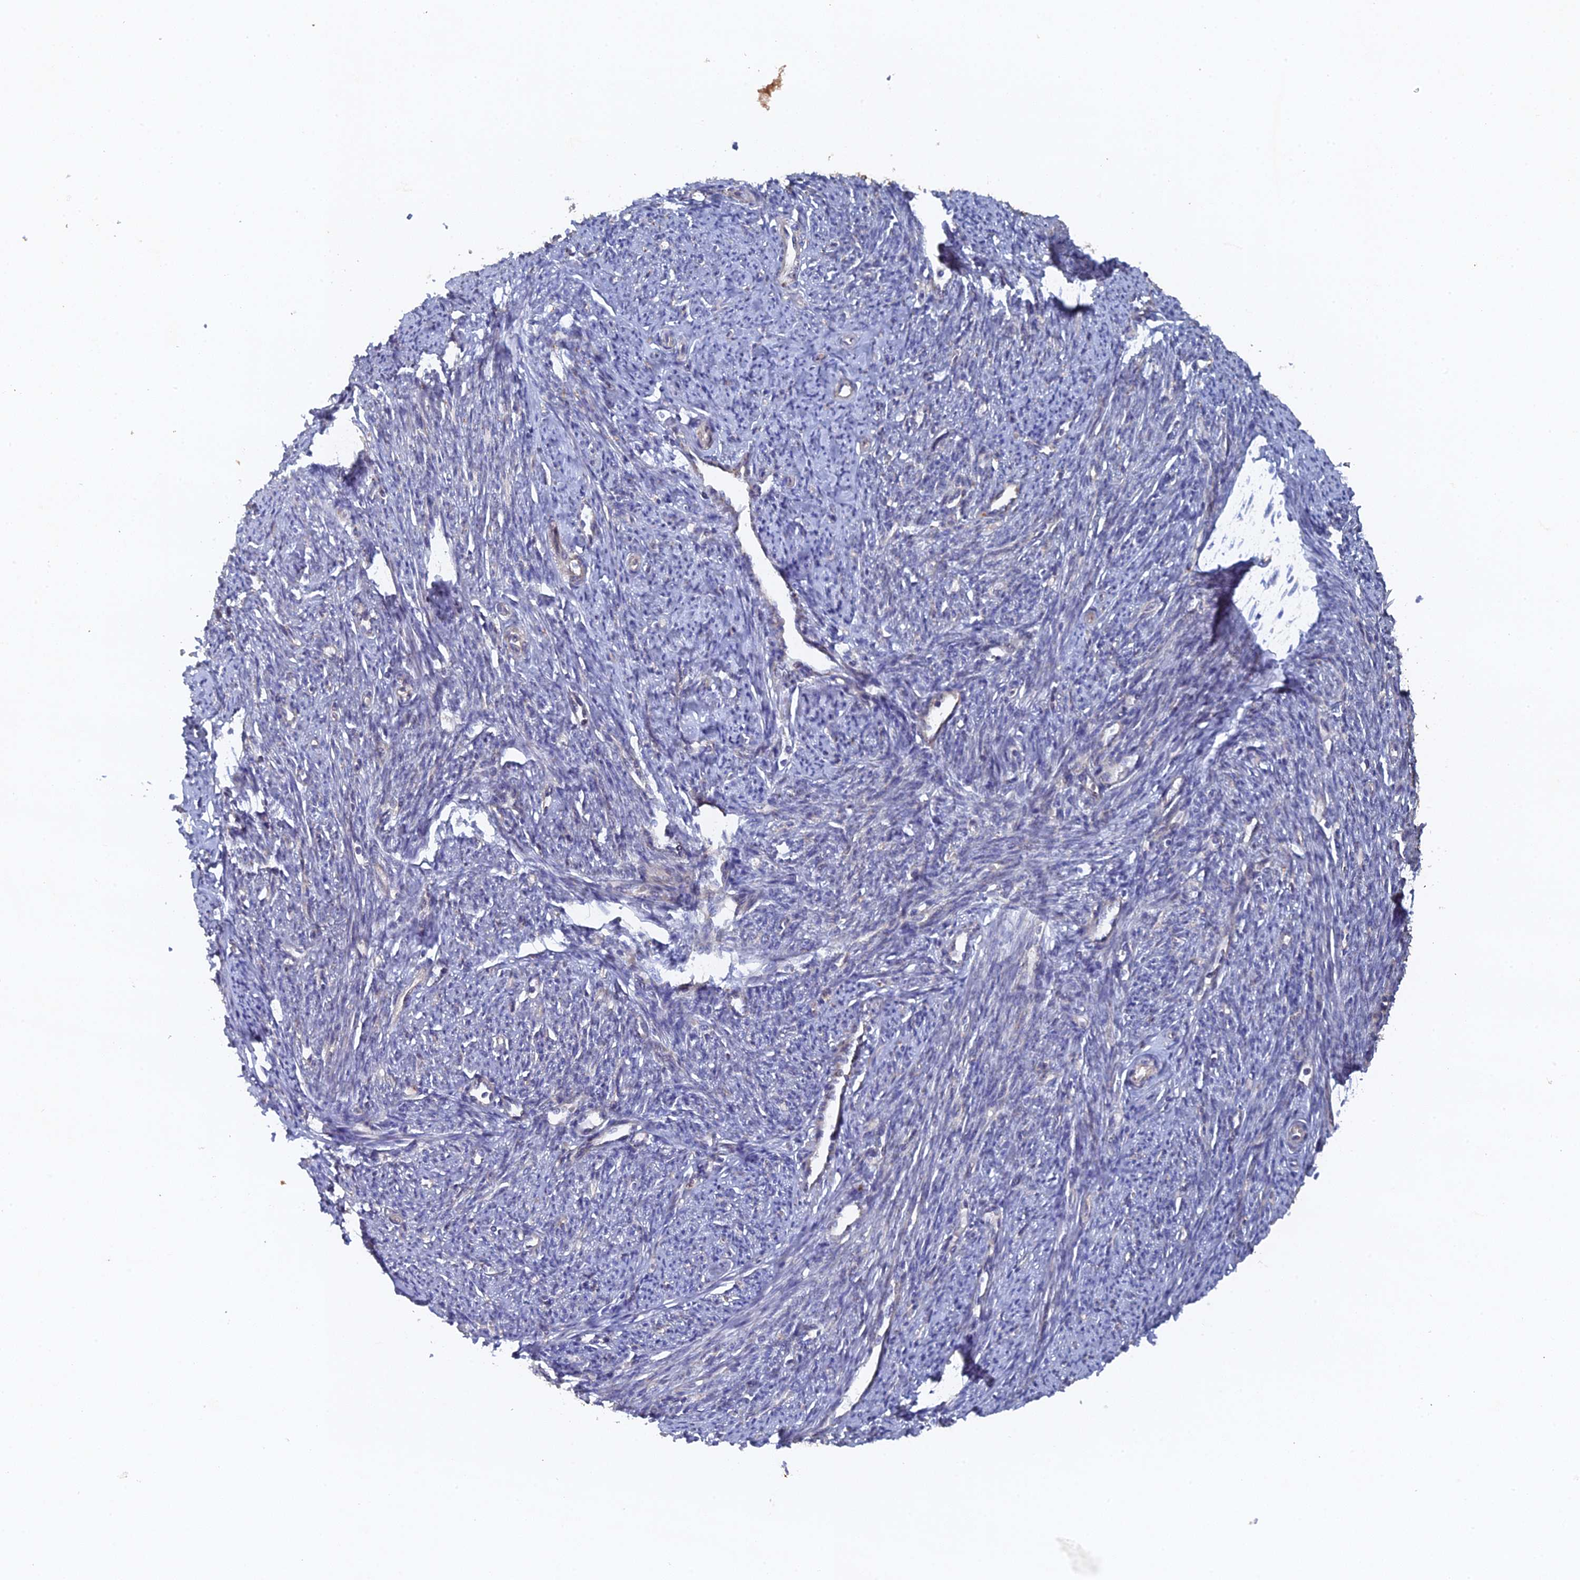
{"staining": {"intensity": "weak", "quantity": "25%-75%", "location": "cytoplasmic/membranous"}, "tissue": "smooth muscle", "cell_type": "Smooth muscle cells", "image_type": "normal", "snomed": [{"axis": "morphology", "description": "Normal tissue, NOS"}, {"axis": "topography", "description": "Smooth muscle"}, {"axis": "topography", "description": "Uterus"}], "caption": "IHC histopathology image of normal smooth muscle: human smooth muscle stained using immunohistochemistry (IHC) displays low levels of weak protein expression localized specifically in the cytoplasmic/membranous of smooth muscle cells, appearing as a cytoplasmic/membranous brown color.", "gene": "VPS37C", "patient": {"sex": "female", "age": 59}}